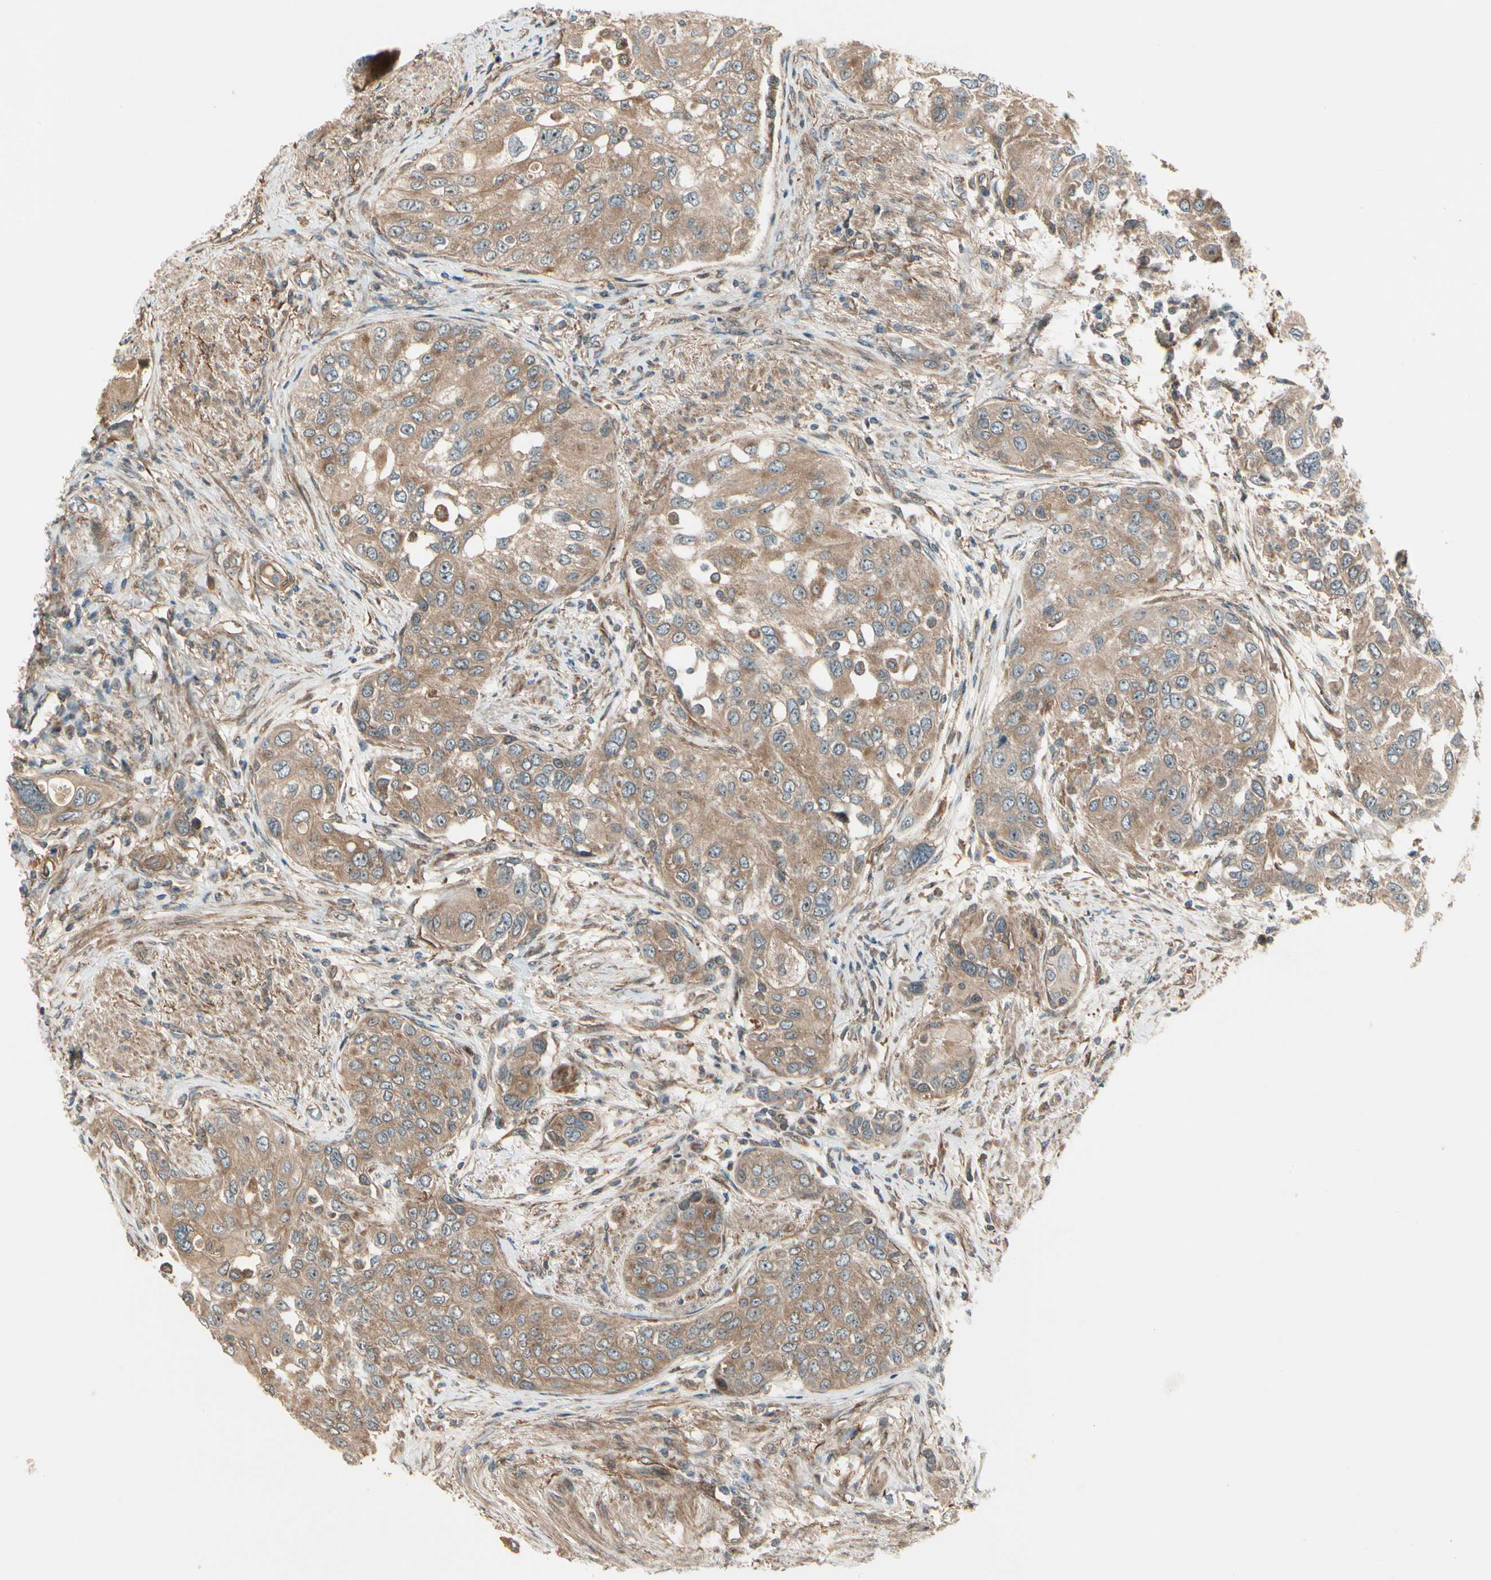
{"staining": {"intensity": "moderate", "quantity": ">75%", "location": "cytoplasmic/membranous"}, "tissue": "urothelial cancer", "cell_type": "Tumor cells", "image_type": "cancer", "snomed": [{"axis": "morphology", "description": "Urothelial carcinoma, High grade"}, {"axis": "topography", "description": "Urinary bladder"}], "caption": "Immunohistochemical staining of urothelial cancer shows medium levels of moderate cytoplasmic/membranous protein staining in about >75% of tumor cells.", "gene": "FKBP15", "patient": {"sex": "female", "age": 56}}